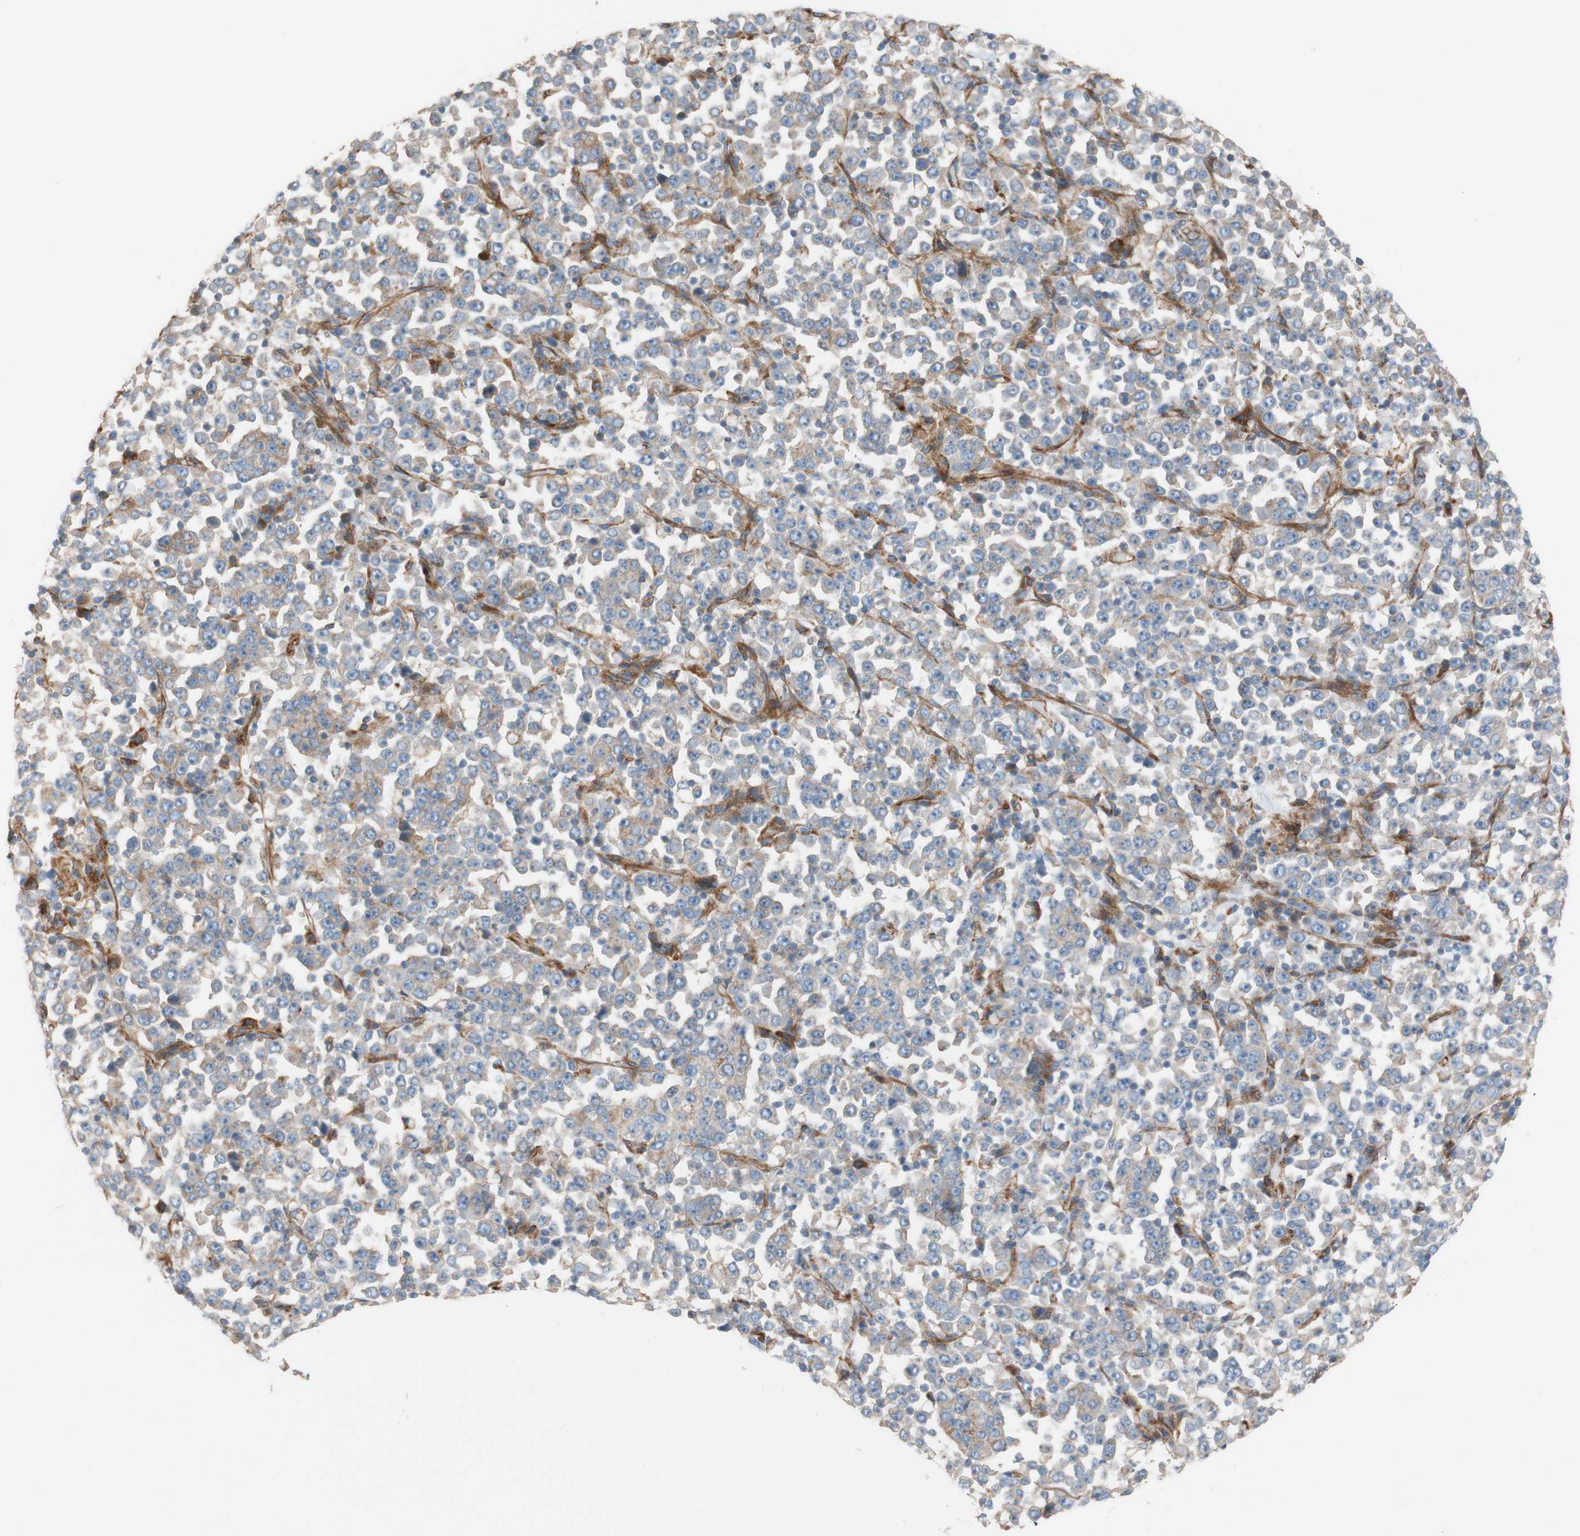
{"staining": {"intensity": "weak", "quantity": ">75%", "location": "cytoplasmic/membranous"}, "tissue": "stomach cancer", "cell_type": "Tumor cells", "image_type": "cancer", "snomed": [{"axis": "morphology", "description": "Normal tissue, NOS"}, {"axis": "morphology", "description": "Adenocarcinoma, NOS"}, {"axis": "topography", "description": "Stomach, upper"}, {"axis": "topography", "description": "Stomach"}], "caption": "This photomicrograph reveals stomach adenocarcinoma stained with immunohistochemistry to label a protein in brown. The cytoplasmic/membranous of tumor cells show weak positivity for the protein. Nuclei are counter-stained blue.", "gene": "C1orf43", "patient": {"sex": "male", "age": 59}}